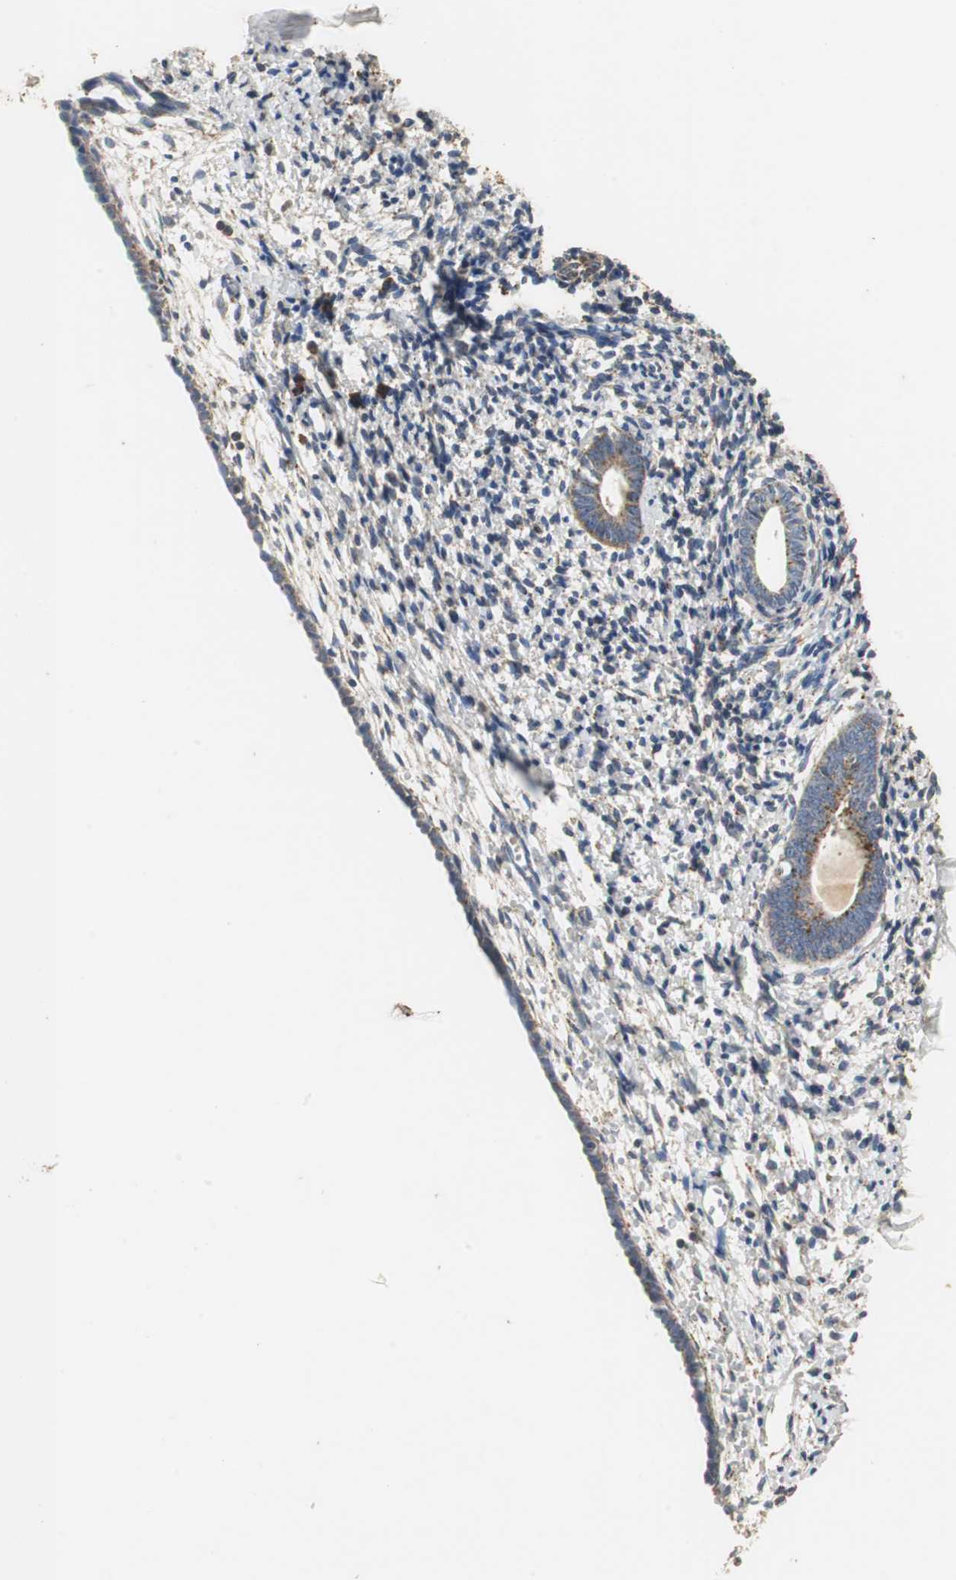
{"staining": {"intensity": "weak", "quantity": "<25%", "location": "cytoplasmic/membranous"}, "tissue": "endometrium", "cell_type": "Cells in endometrial stroma", "image_type": "normal", "snomed": [{"axis": "morphology", "description": "Normal tissue, NOS"}, {"axis": "topography", "description": "Endometrium"}], "caption": "Human endometrium stained for a protein using immunohistochemistry (IHC) shows no positivity in cells in endometrial stroma.", "gene": "NNT", "patient": {"sex": "female", "age": 71}}